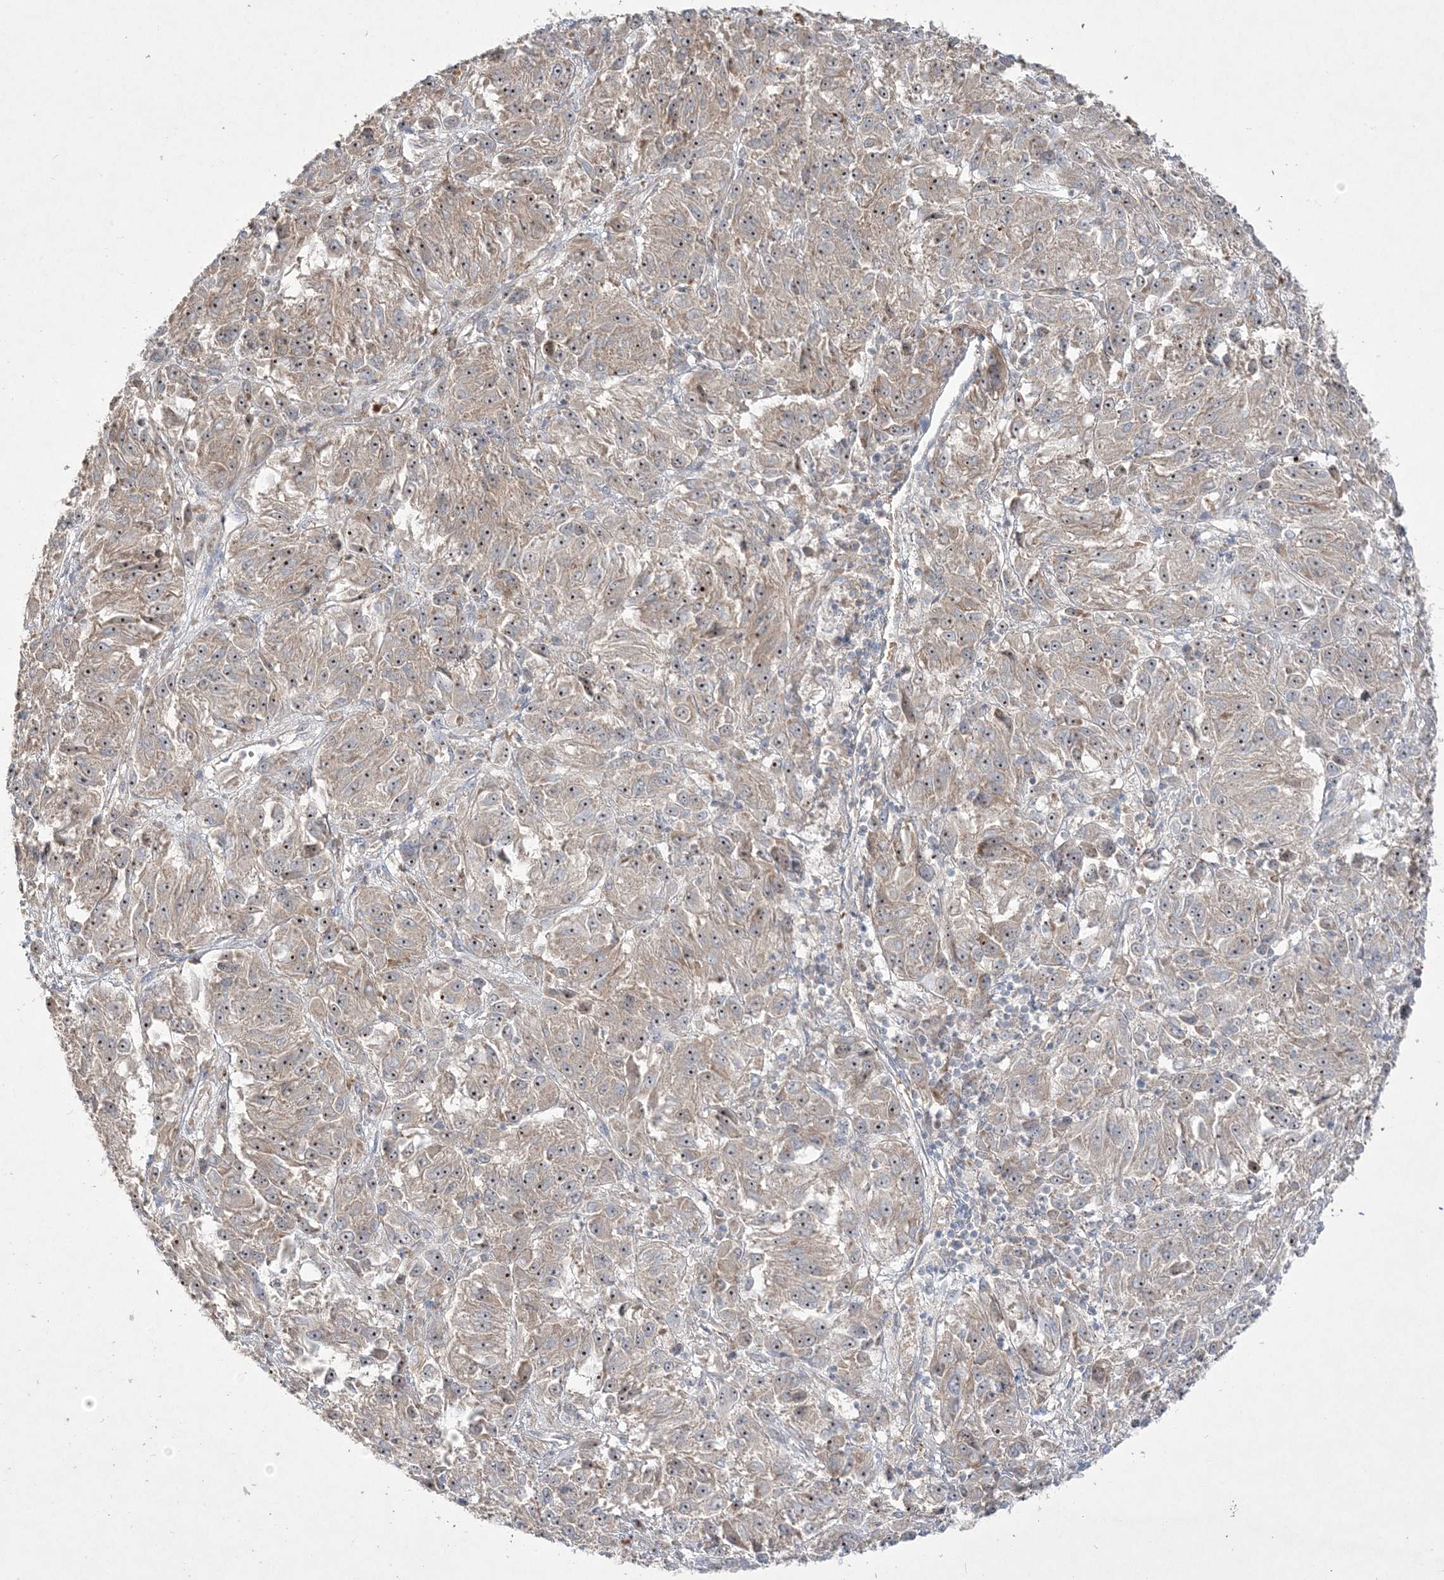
{"staining": {"intensity": "moderate", "quantity": ">75%", "location": "nuclear"}, "tissue": "melanoma", "cell_type": "Tumor cells", "image_type": "cancer", "snomed": [{"axis": "morphology", "description": "Malignant melanoma, Metastatic site"}, {"axis": "topography", "description": "Lung"}], "caption": "IHC (DAB (3,3'-diaminobenzidine)) staining of human melanoma displays moderate nuclear protein positivity in approximately >75% of tumor cells.", "gene": "NOP16", "patient": {"sex": "male", "age": 64}}